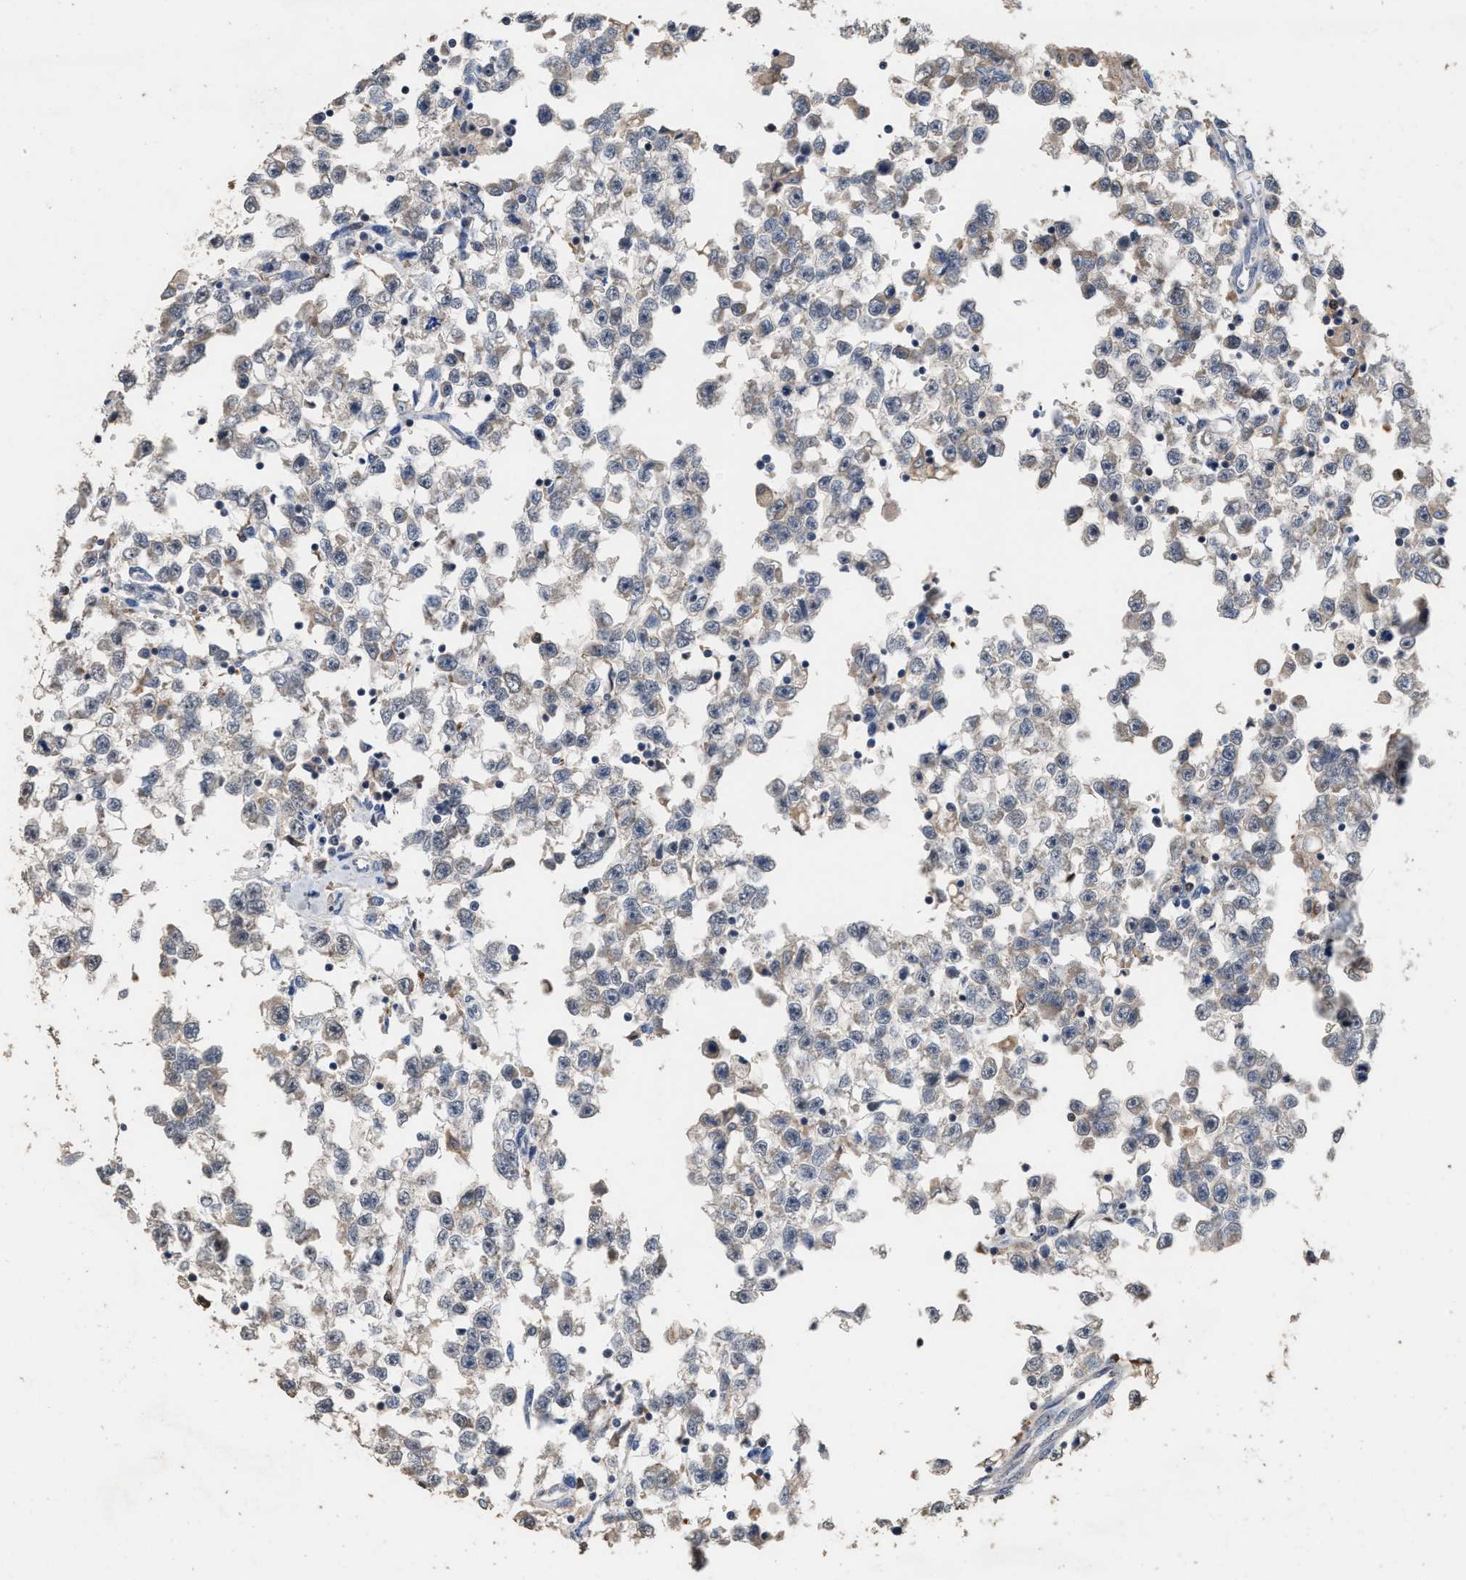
{"staining": {"intensity": "negative", "quantity": "none", "location": "none"}, "tissue": "testis cancer", "cell_type": "Tumor cells", "image_type": "cancer", "snomed": [{"axis": "morphology", "description": "Seminoma, NOS"}, {"axis": "morphology", "description": "Carcinoma, Embryonal, NOS"}, {"axis": "topography", "description": "Testis"}], "caption": "There is no significant staining in tumor cells of testis cancer (seminoma).", "gene": "TDRKH", "patient": {"sex": "male", "age": 51}}